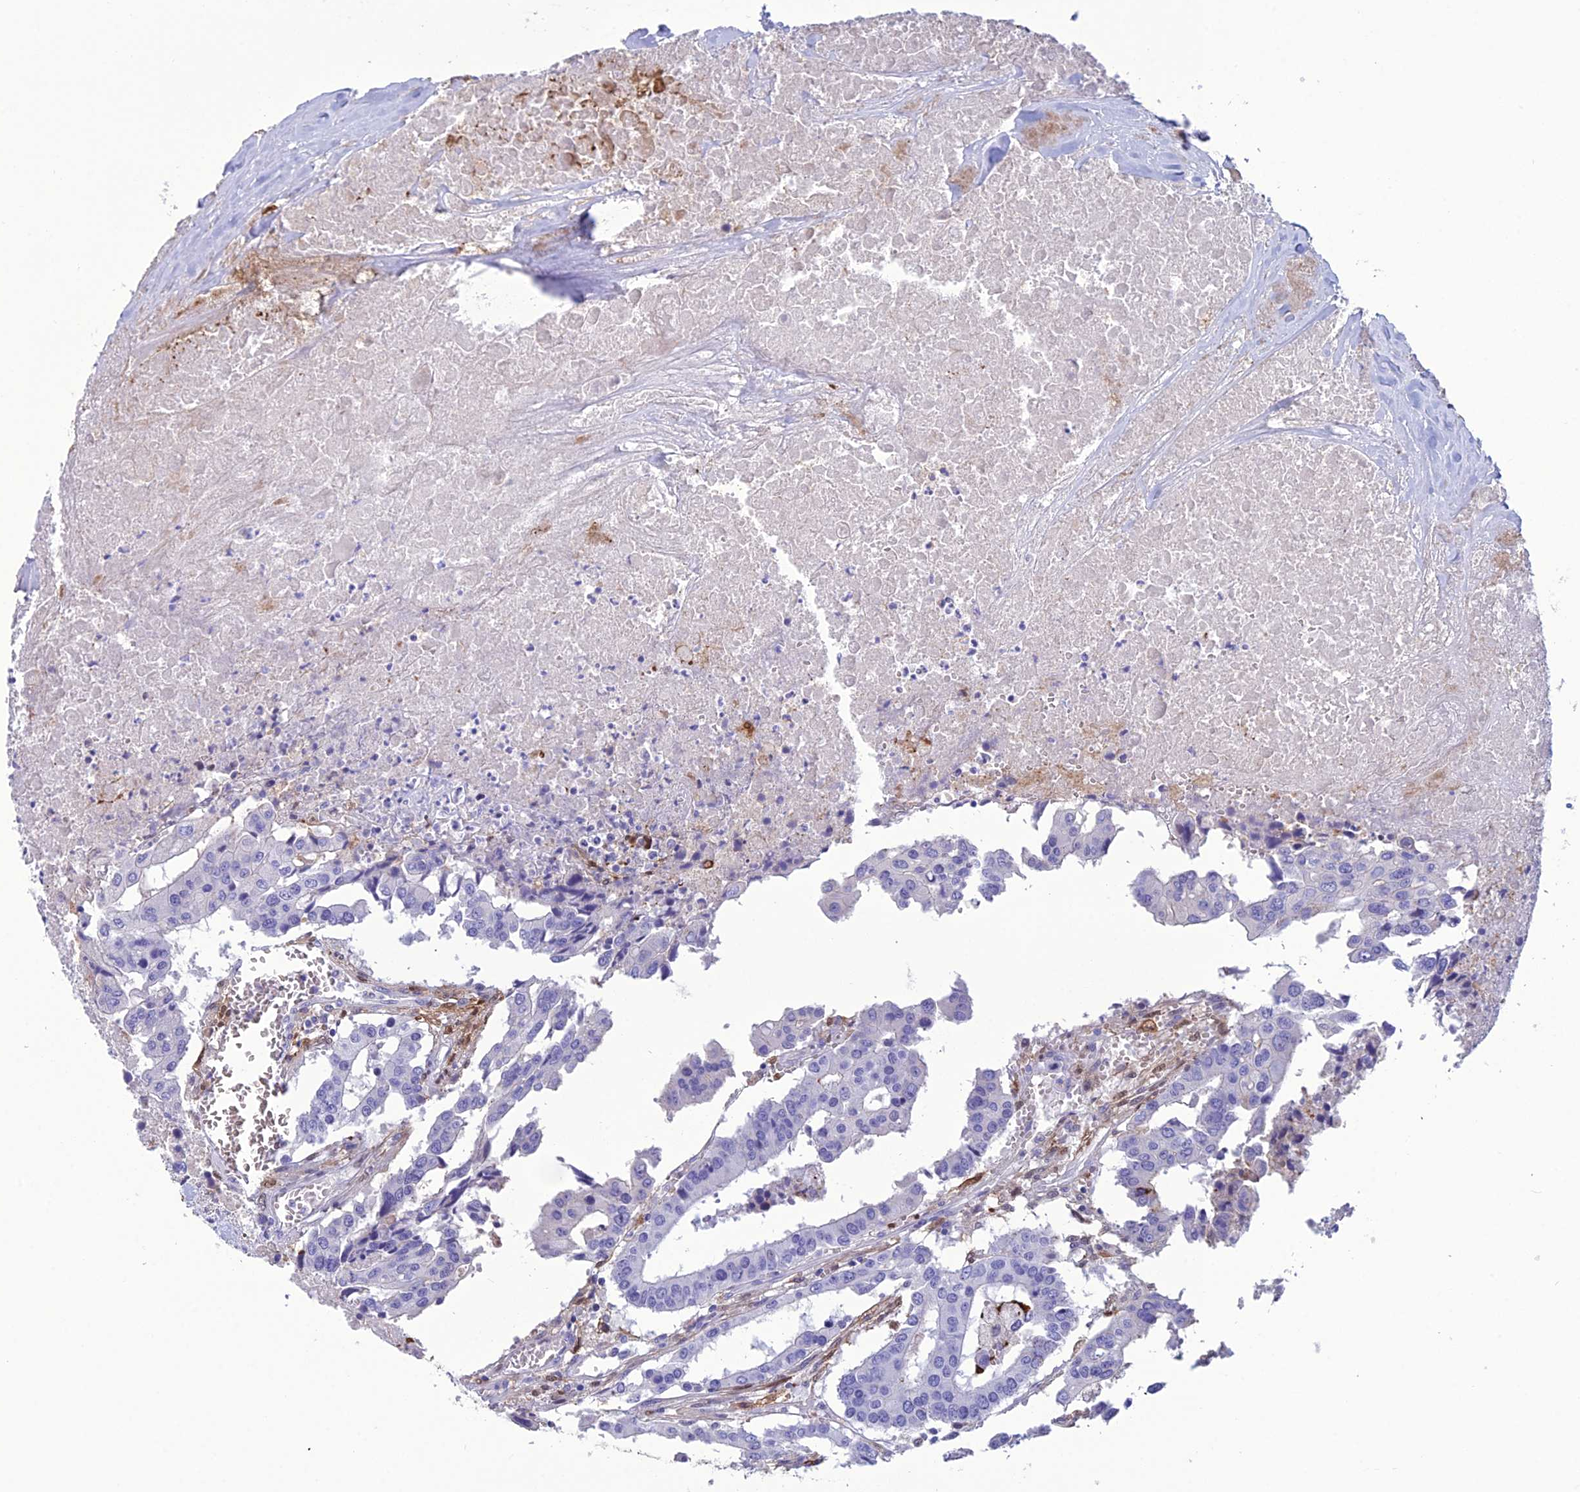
{"staining": {"intensity": "negative", "quantity": "none", "location": "none"}, "tissue": "colorectal cancer", "cell_type": "Tumor cells", "image_type": "cancer", "snomed": [{"axis": "morphology", "description": "Adenocarcinoma, NOS"}, {"axis": "topography", "description": "Colon"}], "caption": "A high-resolution histopathology image shows IHC staining of colorectal adenocarcinoma, which demonstrates no significant expression in tumor cells. (Immunohistochemistry, brightfield microscopy, high magnification).", "gene": "CRB2", "patient": {"sex": "male", "age": 77}}